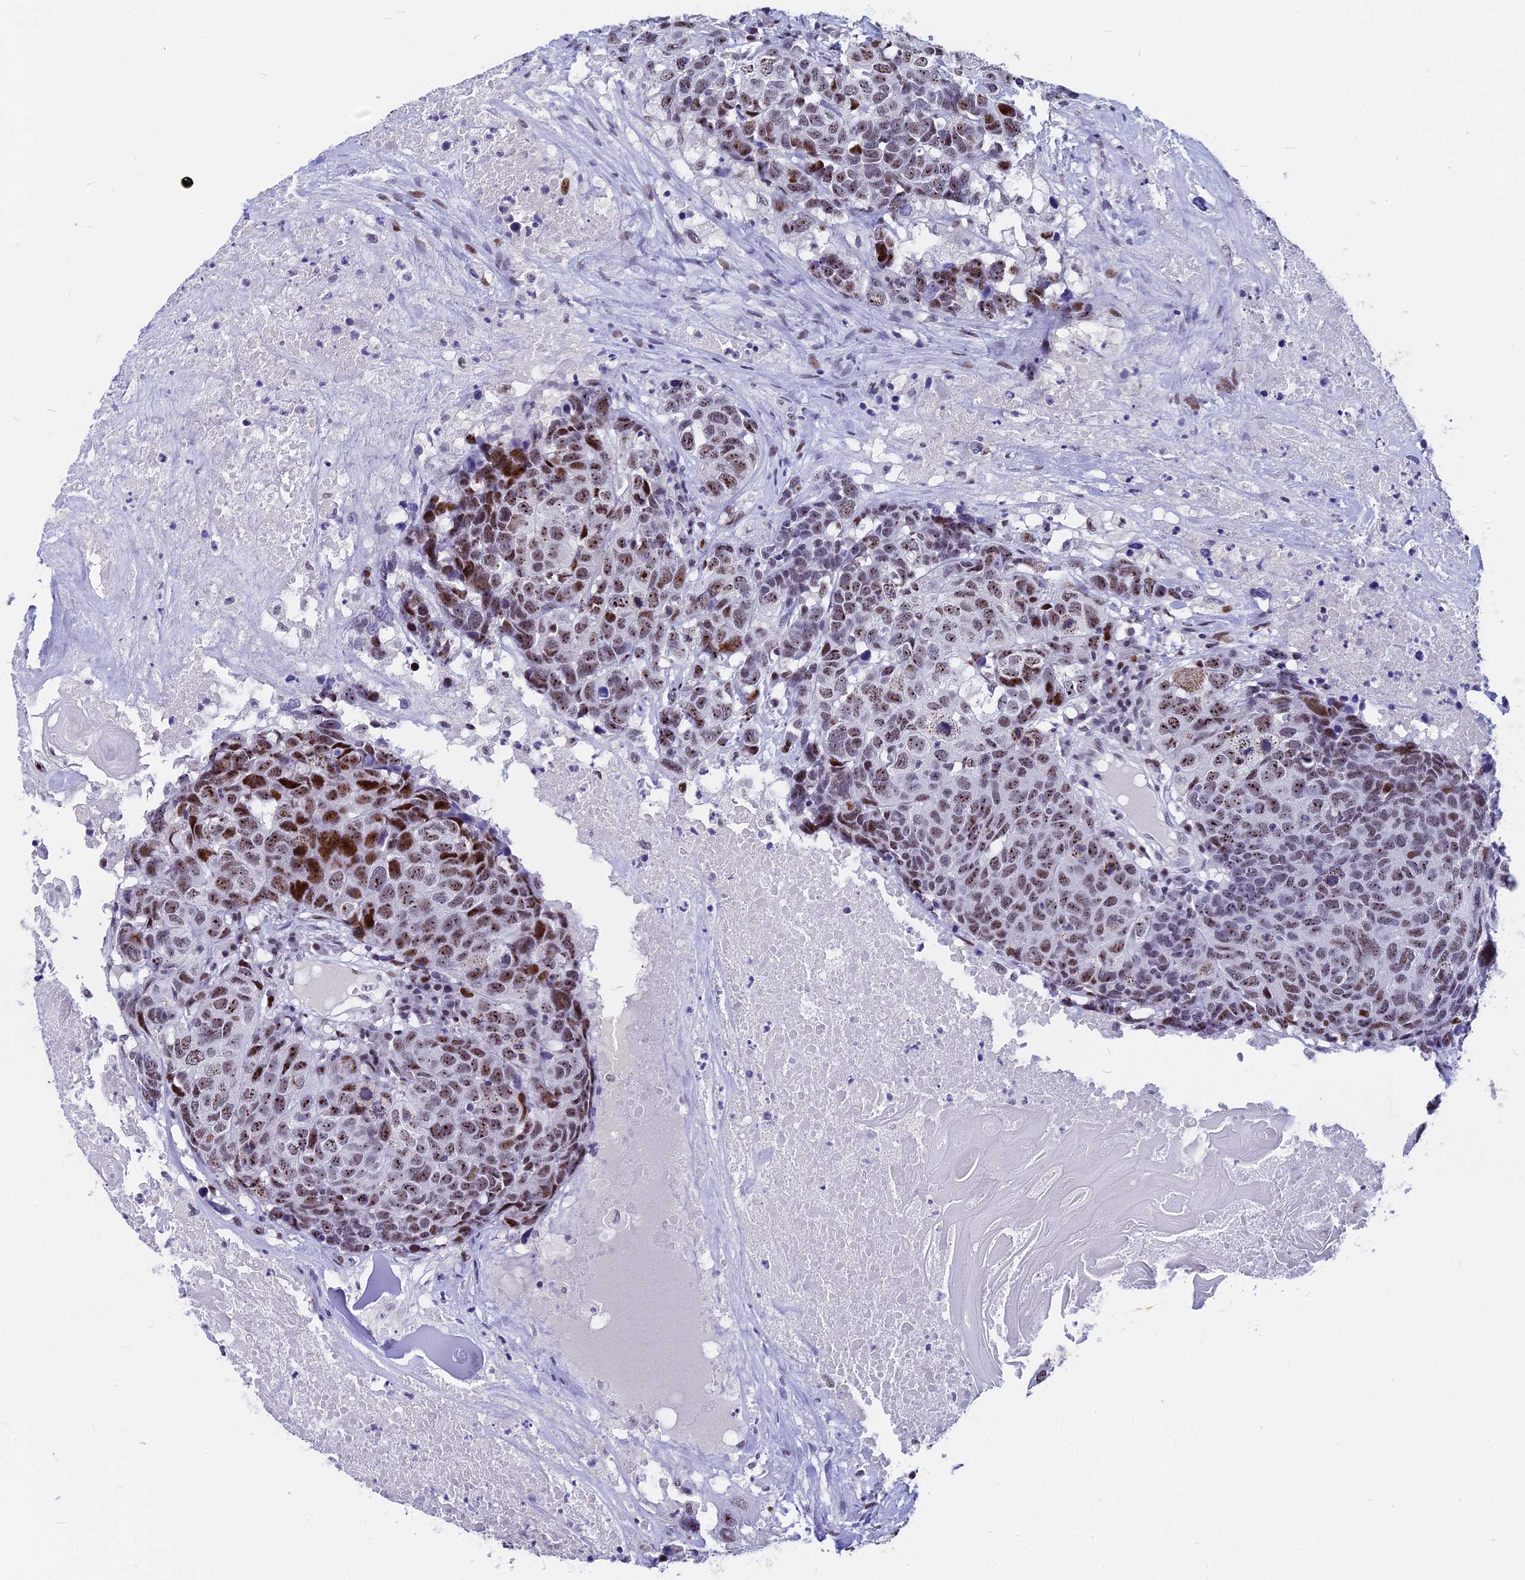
{"staining": {"intensity": "moderate", "quantity": ">75%", "location": "nuclear"}, "tissue": "head and neck cancer", "cell_type": "Tumor cells", "image_type": "cancer", "snomed": [{"axis": "morphology", "description": "Squamous cell carcinoma, NOS"}, {"axis": "topography", "description": "Head-Neck"}], "caption": "Head and neck cancer tissue displays moderate nuclear positivity in approximately >75% of tumor cells, visualized by immunohistochemistry. (DAB IHC with brightfield microscopy, high magnification).", "gene": "NSA2", "patient": {"sex": "male", "age": 66}}